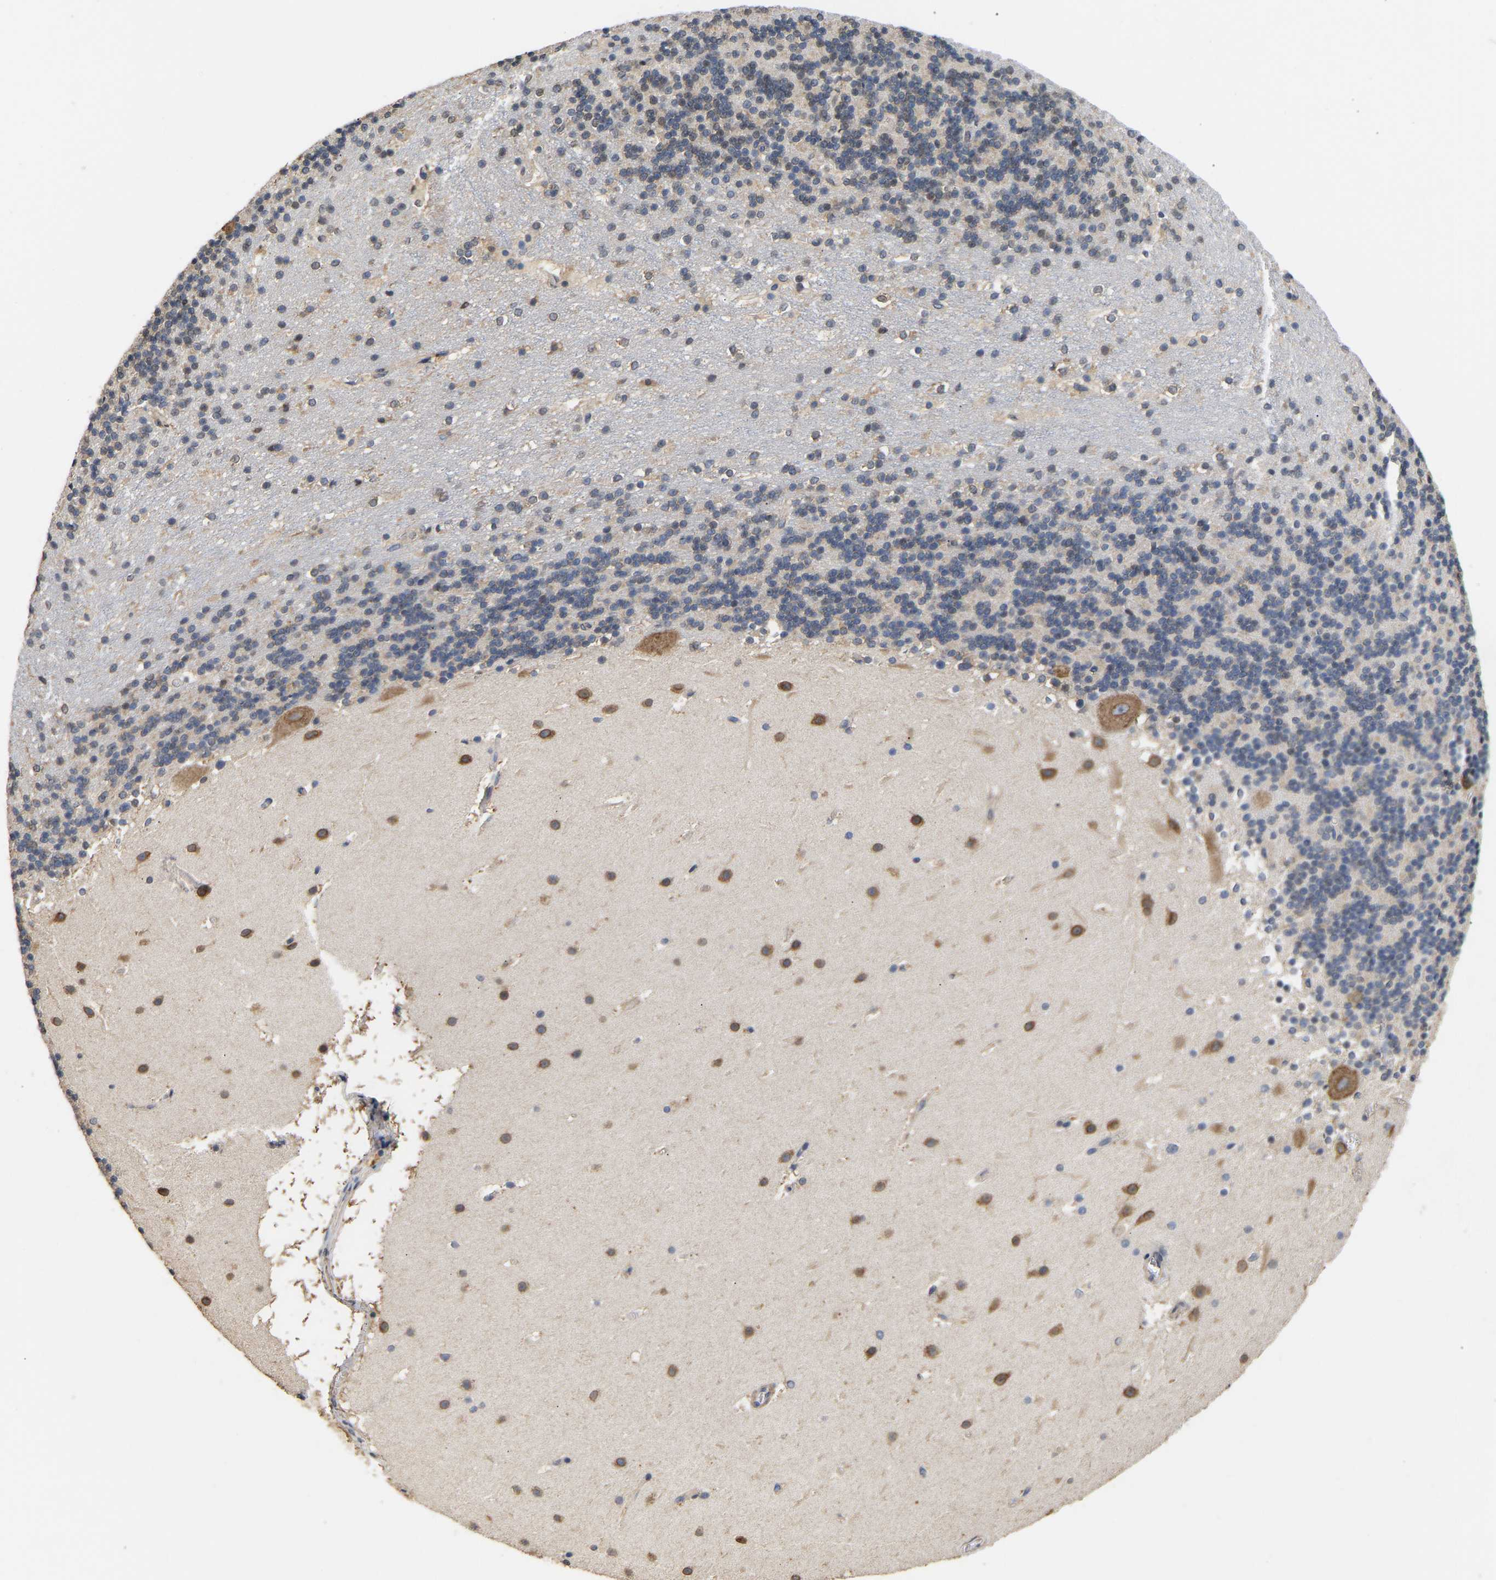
{"staining": {"intensity": "weak", "quantity": "<25%", "location": "cytoplasmic/membranous"}, "tissue": "cerebellum", "cell_type": "Cells in granular layer", "image_type": "normal", "snomed": [{"axis": "morphology", "description": "Normal tissue, NOS"}, {"axis": "topography", "description": "Cerebellum"}], "caption": "This is a histopathology image of immunohistochemistry (IHC) staining of benign cerebellum, which shows no expression in cells in granular layer. The staining was performed using DAB to visualize the protein expression in brown, while the nuclei were stained in blue with hematoxylin (Magnification: 20x).", "gene": "AIMP2", "patient": {"sex": "male", "age": 45}}